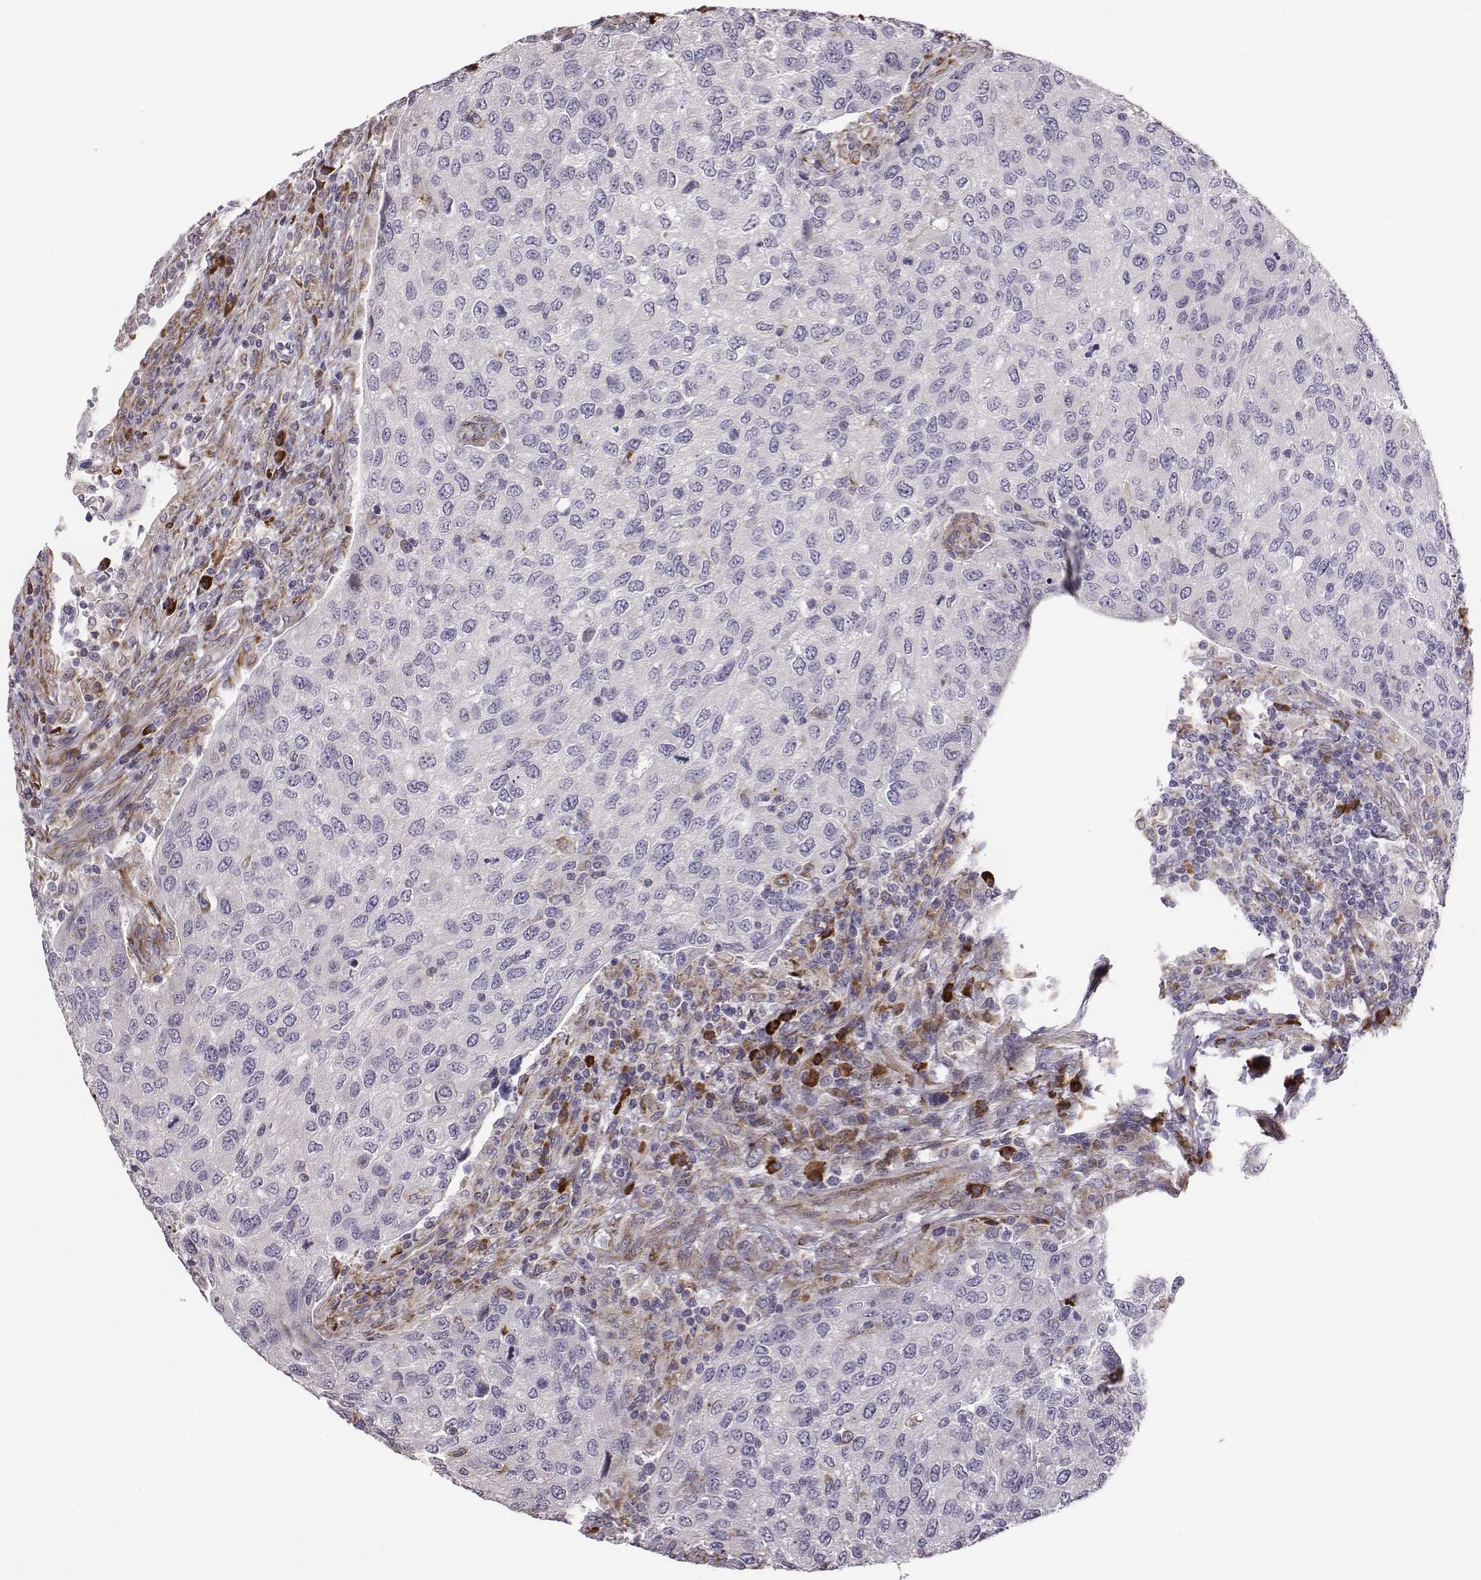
{"staining": {"intensity": "negative", "quantity": "none", "location": "none"}, "tissue": "urothelial cancer", "cell_type": "Tumor cells", "image_type": "cancer", "snomed": [{"axis": "morphology", "description": "Urothelial carcinoma, High grade"}, {"axis": "topography", "description": "Urinary bladder"}], "caption": "Protein analysis of urothelial cancer exhibits no significant staining in tumor cells. Nuclei are stained in blue.", "gene": "SELENOI", "patient": {"sex": "female", "age": 78}}